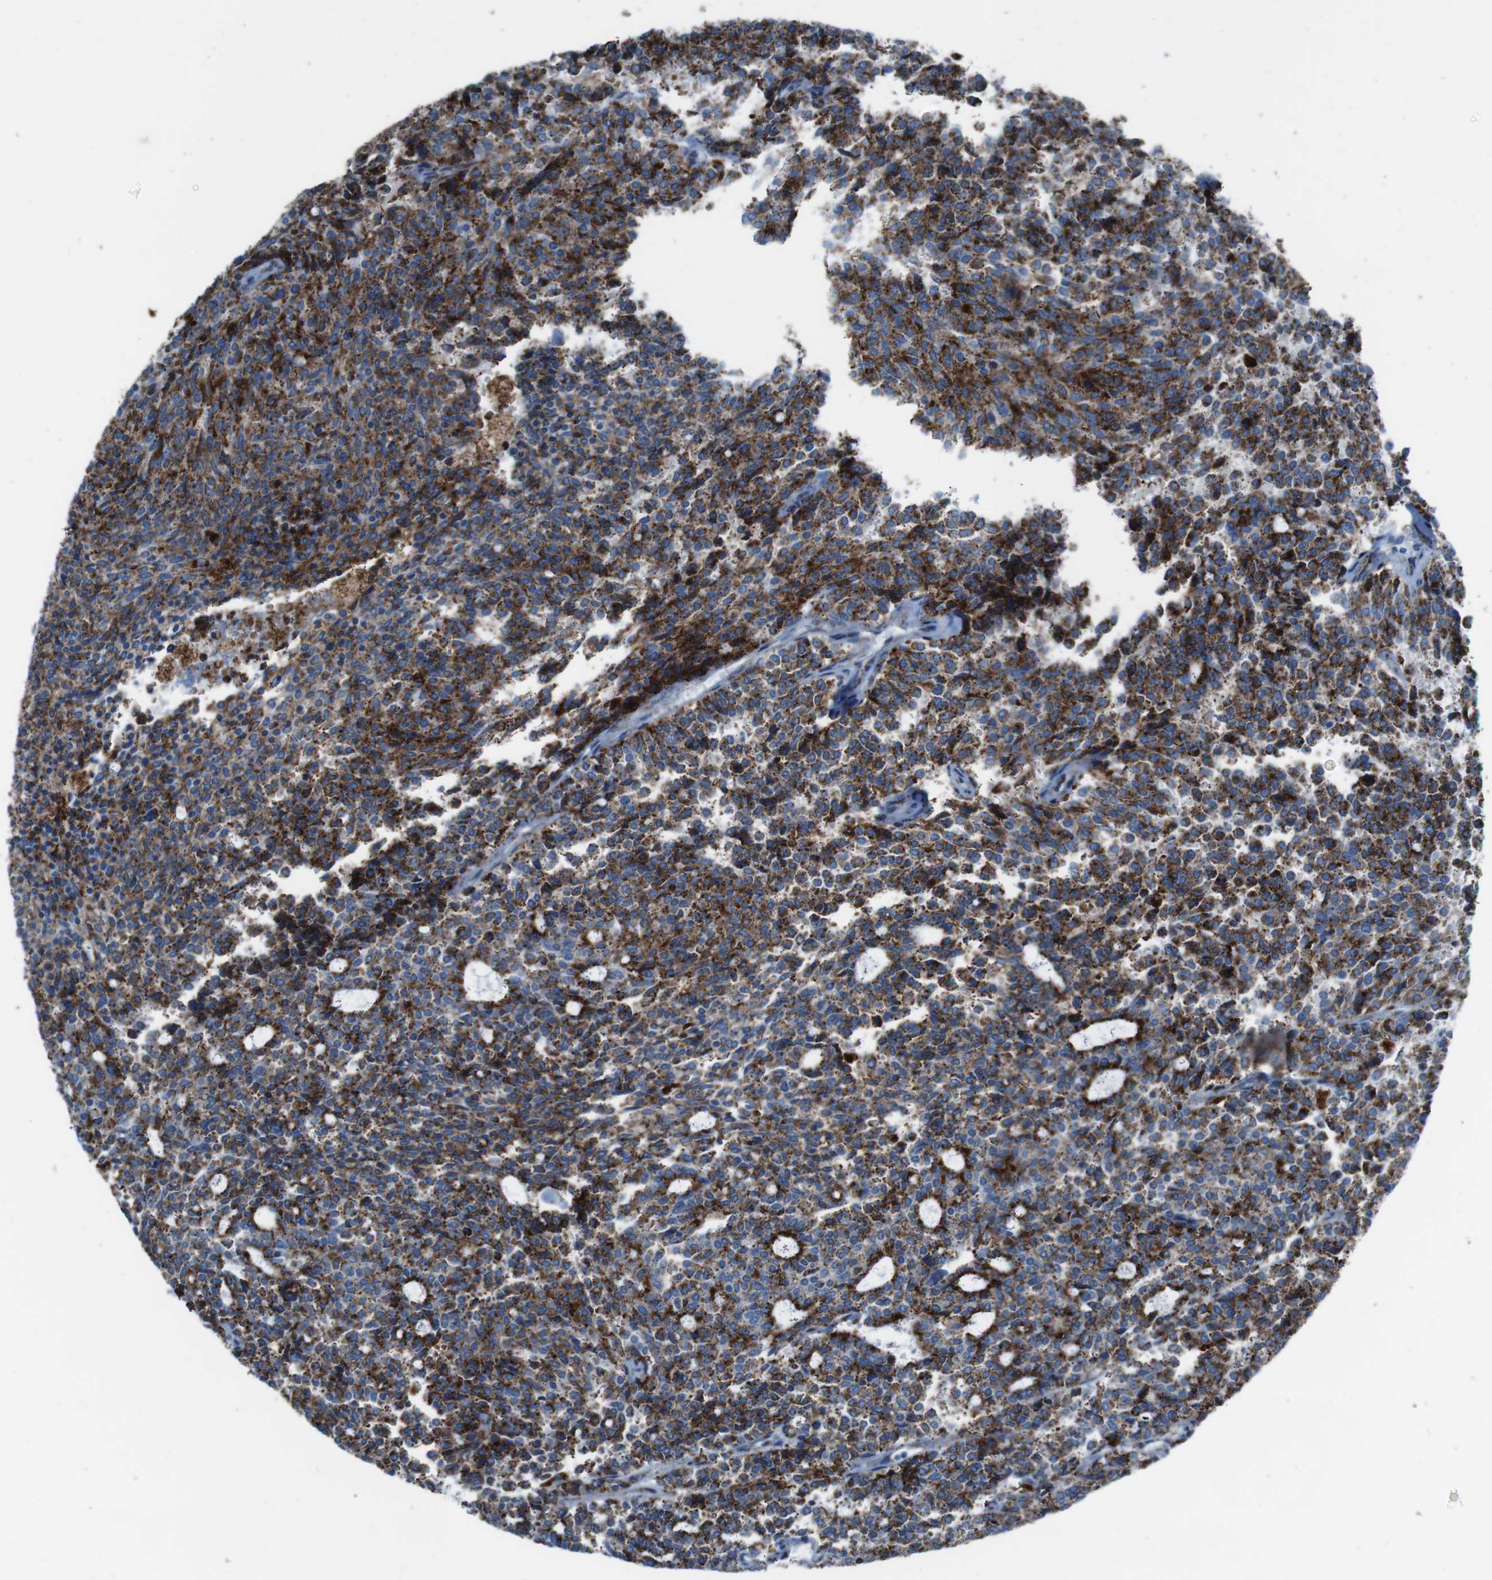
{"staining": {"intensity": "strong", "quantity": ">75%", "location": "cytoplasmic/membranous"}, "tissue": "carcinoid", "cell_type": "Tumor cells", "image_type": "cancer", "snomed": [{"axis": "morphology", "description": "Carcinoid, malignant, NOS"}, {"axis": "topography", "description": "Pancreas"}], "caption": "Immunohistochemical staining of carcinoid exhibits high levels of strong cytoplasmic/membranous protein positivity in approximately >75% of tumor cells.", "gene": "SCARB2", "patient": {"sex": "female", "age": 54}}